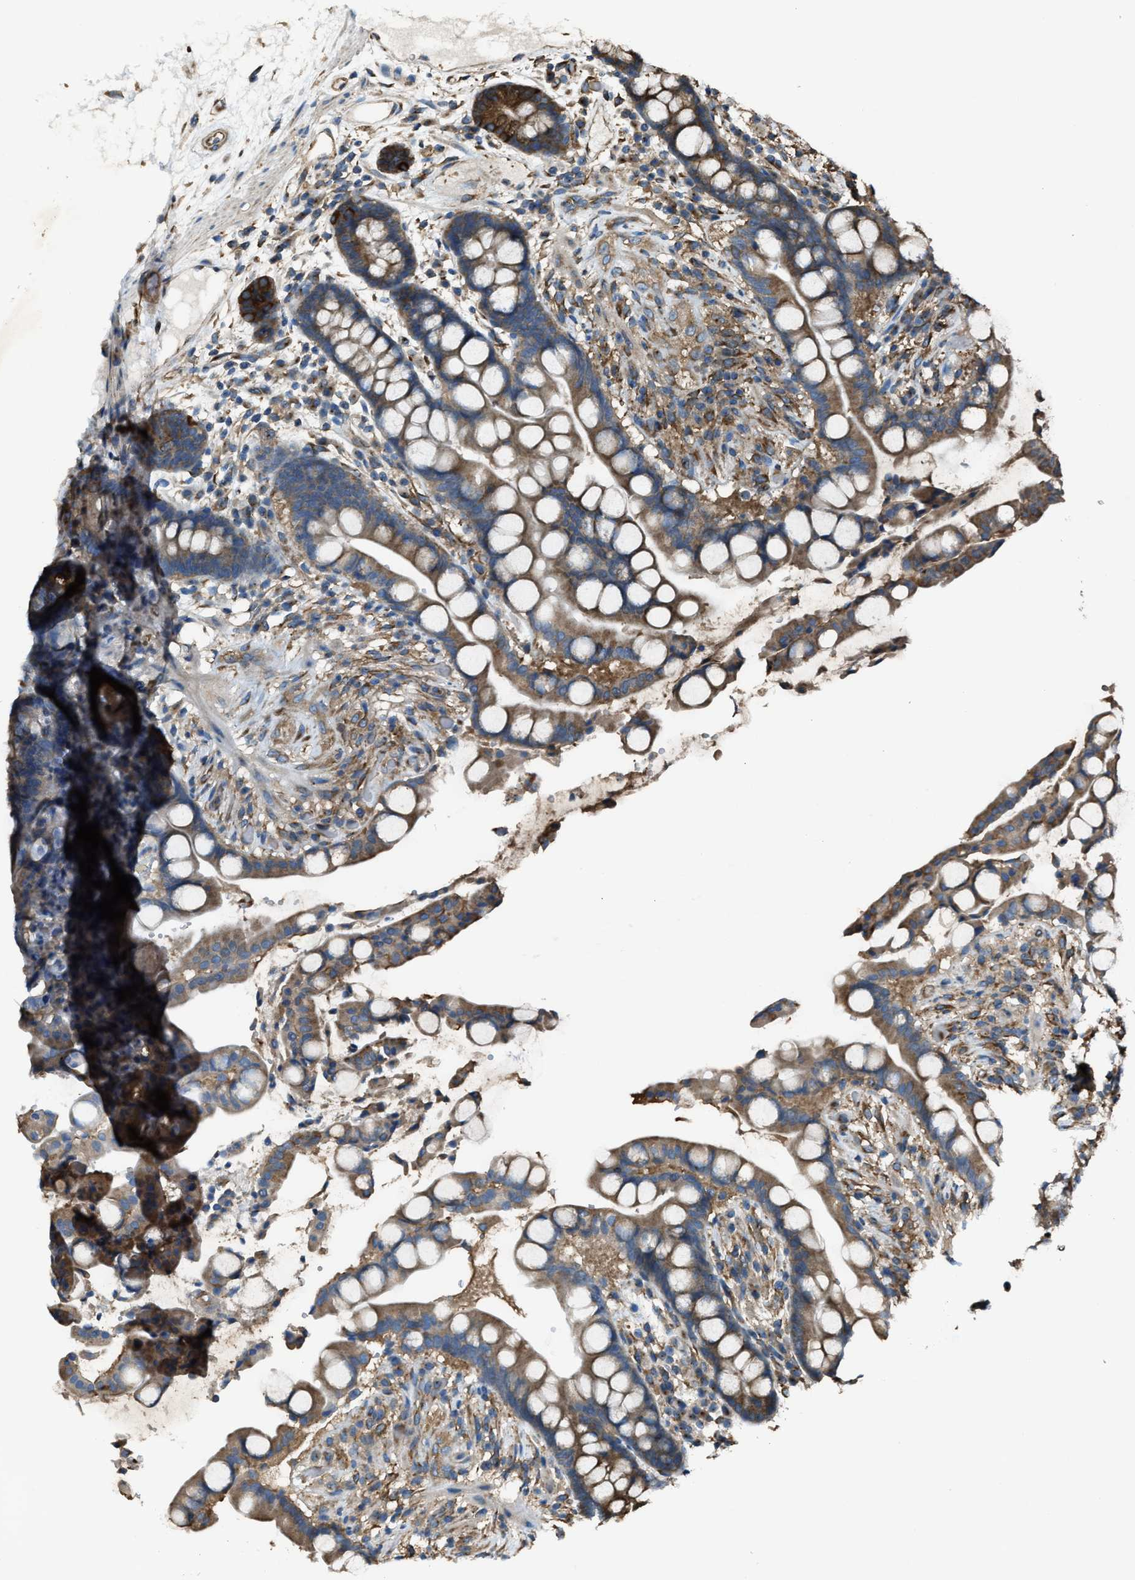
{"staining": {"intensity": "moderate", "quantity": ">75%", "location": "cytoplasmic/membranous"}, "tissue": "colon", "cell_type": "Endothelial cells", "image_type": "normal", "snomed": [{"axis": "morphology", "description": "Normal tissue, NOS"}, {"axis": "topography", "description": "Colon"}], "caption": "Protein analysis of benign colon displays moderate cytoplasmic/membranous staining in about >75% of endothelial cells.", "gene": "TRPC1", "patient": {"sex": "male", "age": 73}}